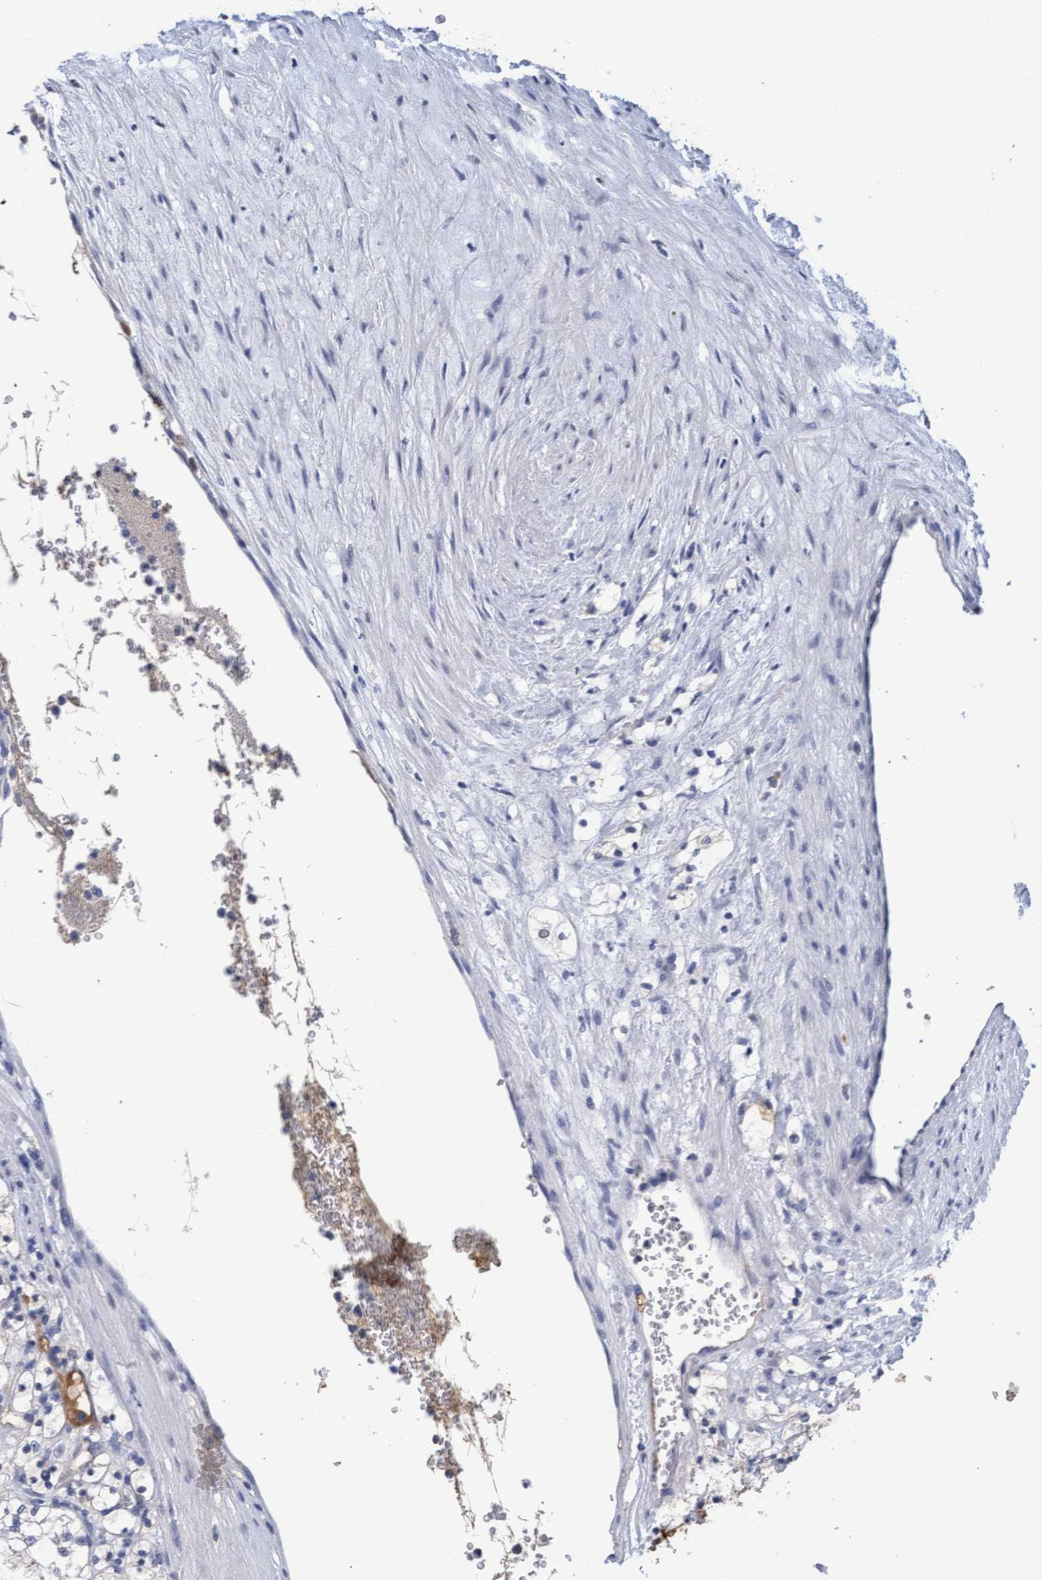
{"staining": {"intensity": "negative", "quantity": "none", "location": "none"}, "tissue": "renal cancer", "cell_type": "Tumor cells", "image_type": "cancer", "snomed": [{"axis": "morphology", "description": "Adenocarcinoma, NOS"}, {"axis": "topography", "description": "Kidney"}], "caption": "The image demonstrates no staining of tumor cells in renal adenocarcinoma.", "gene": "GPR39", "patient": {"sex": "female", "age": 69}}